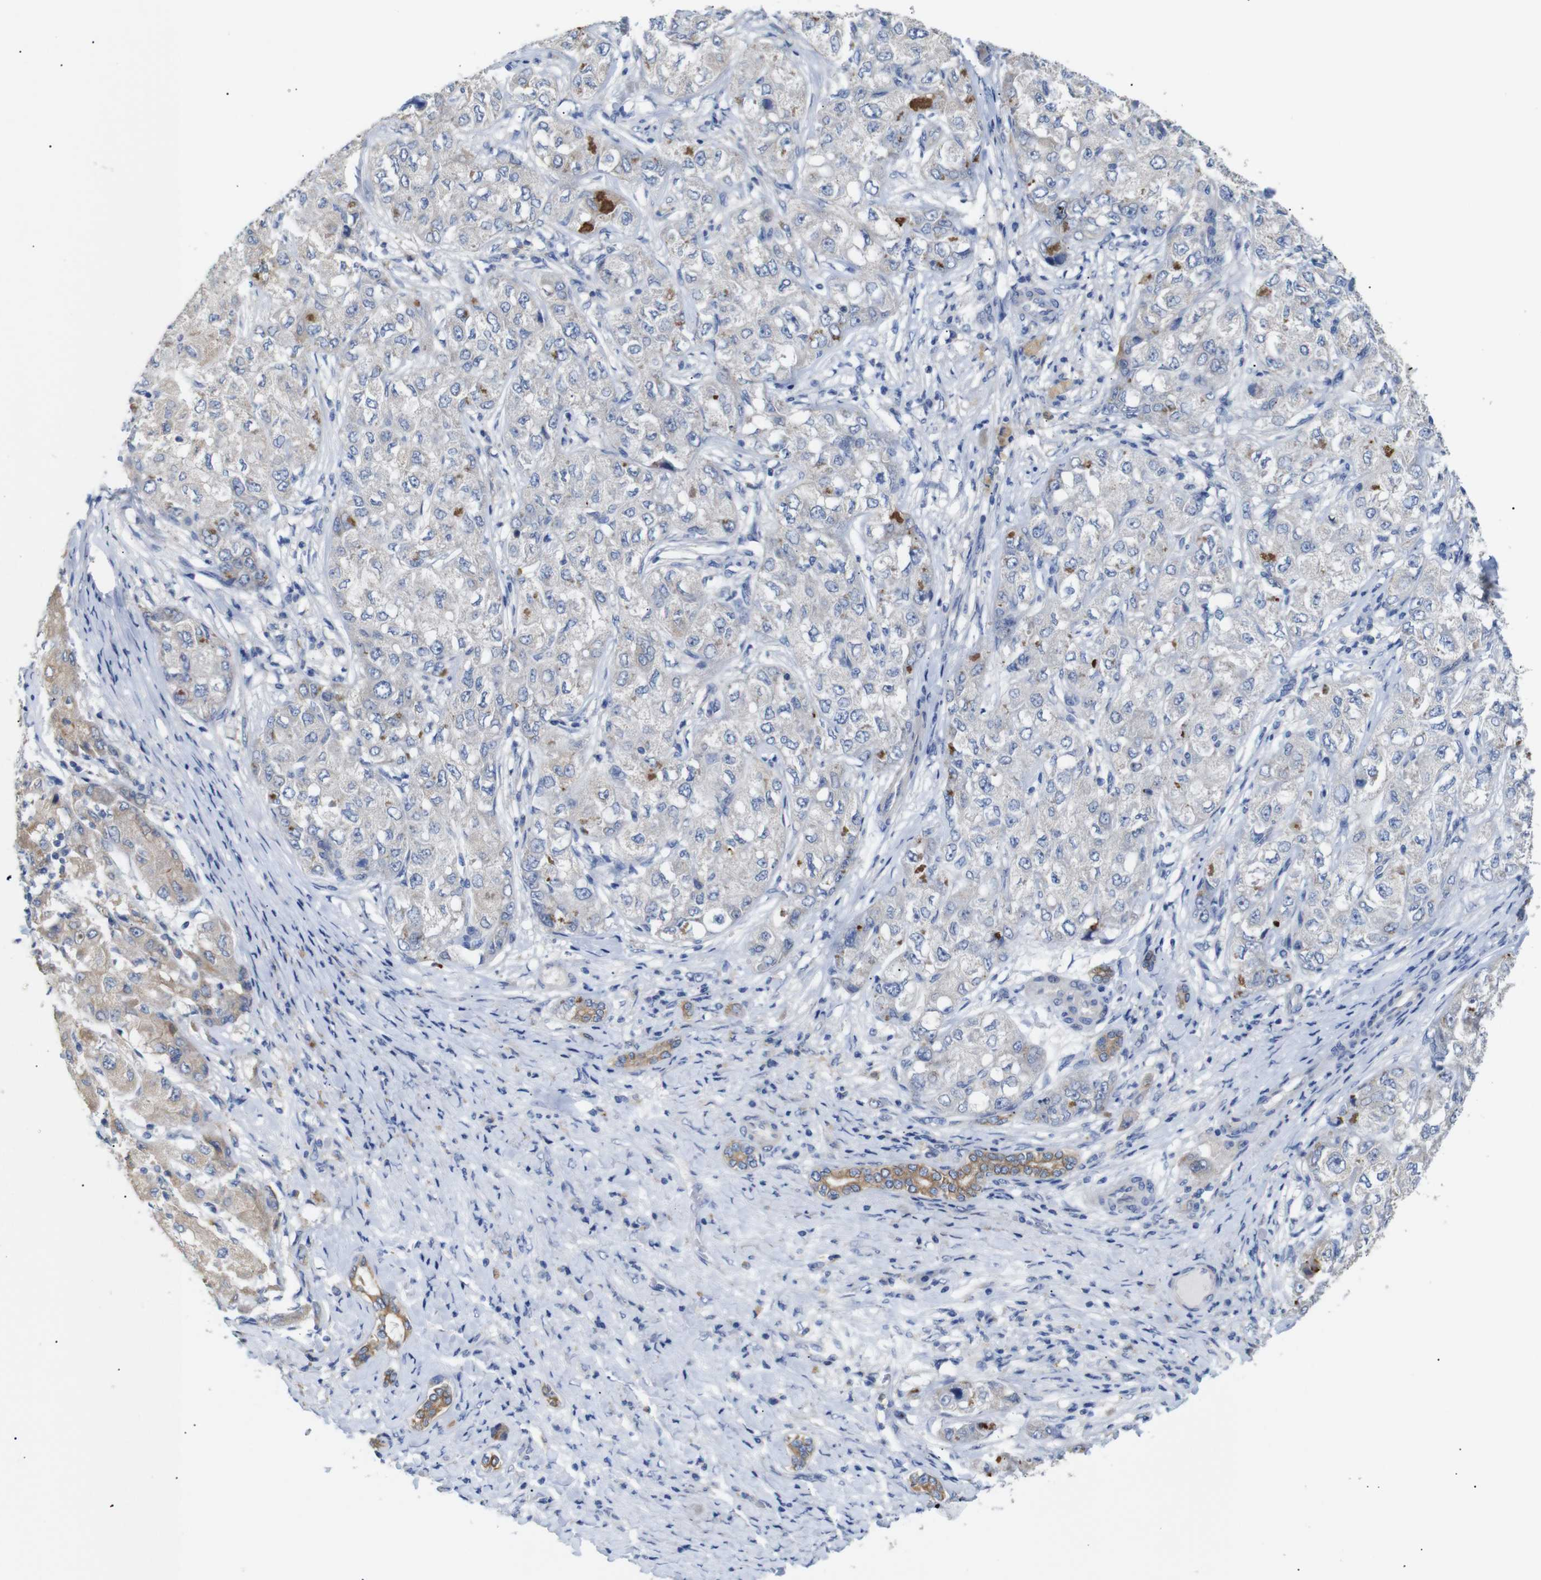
{"staining": {"intensity": "weak", "quantity": ">75%", "location": "cytoplasmic/membranous"}, "tissue": "liver cancer", "cell_type": "Tumor cells", "image_type": "cancer", "snomed": [{"axis": "morphology", "description": "Carcinoma, Hepatocellular, NOS"}, {"axis": "topography", "description": "Liver"}], "caption": "Protein staining shows weak cytoplasmic/membranous staining in about >75% of tumor cells in liver cancer.", "gene": "ALOX15", "patient": {"sex": "male", "age": 80}}